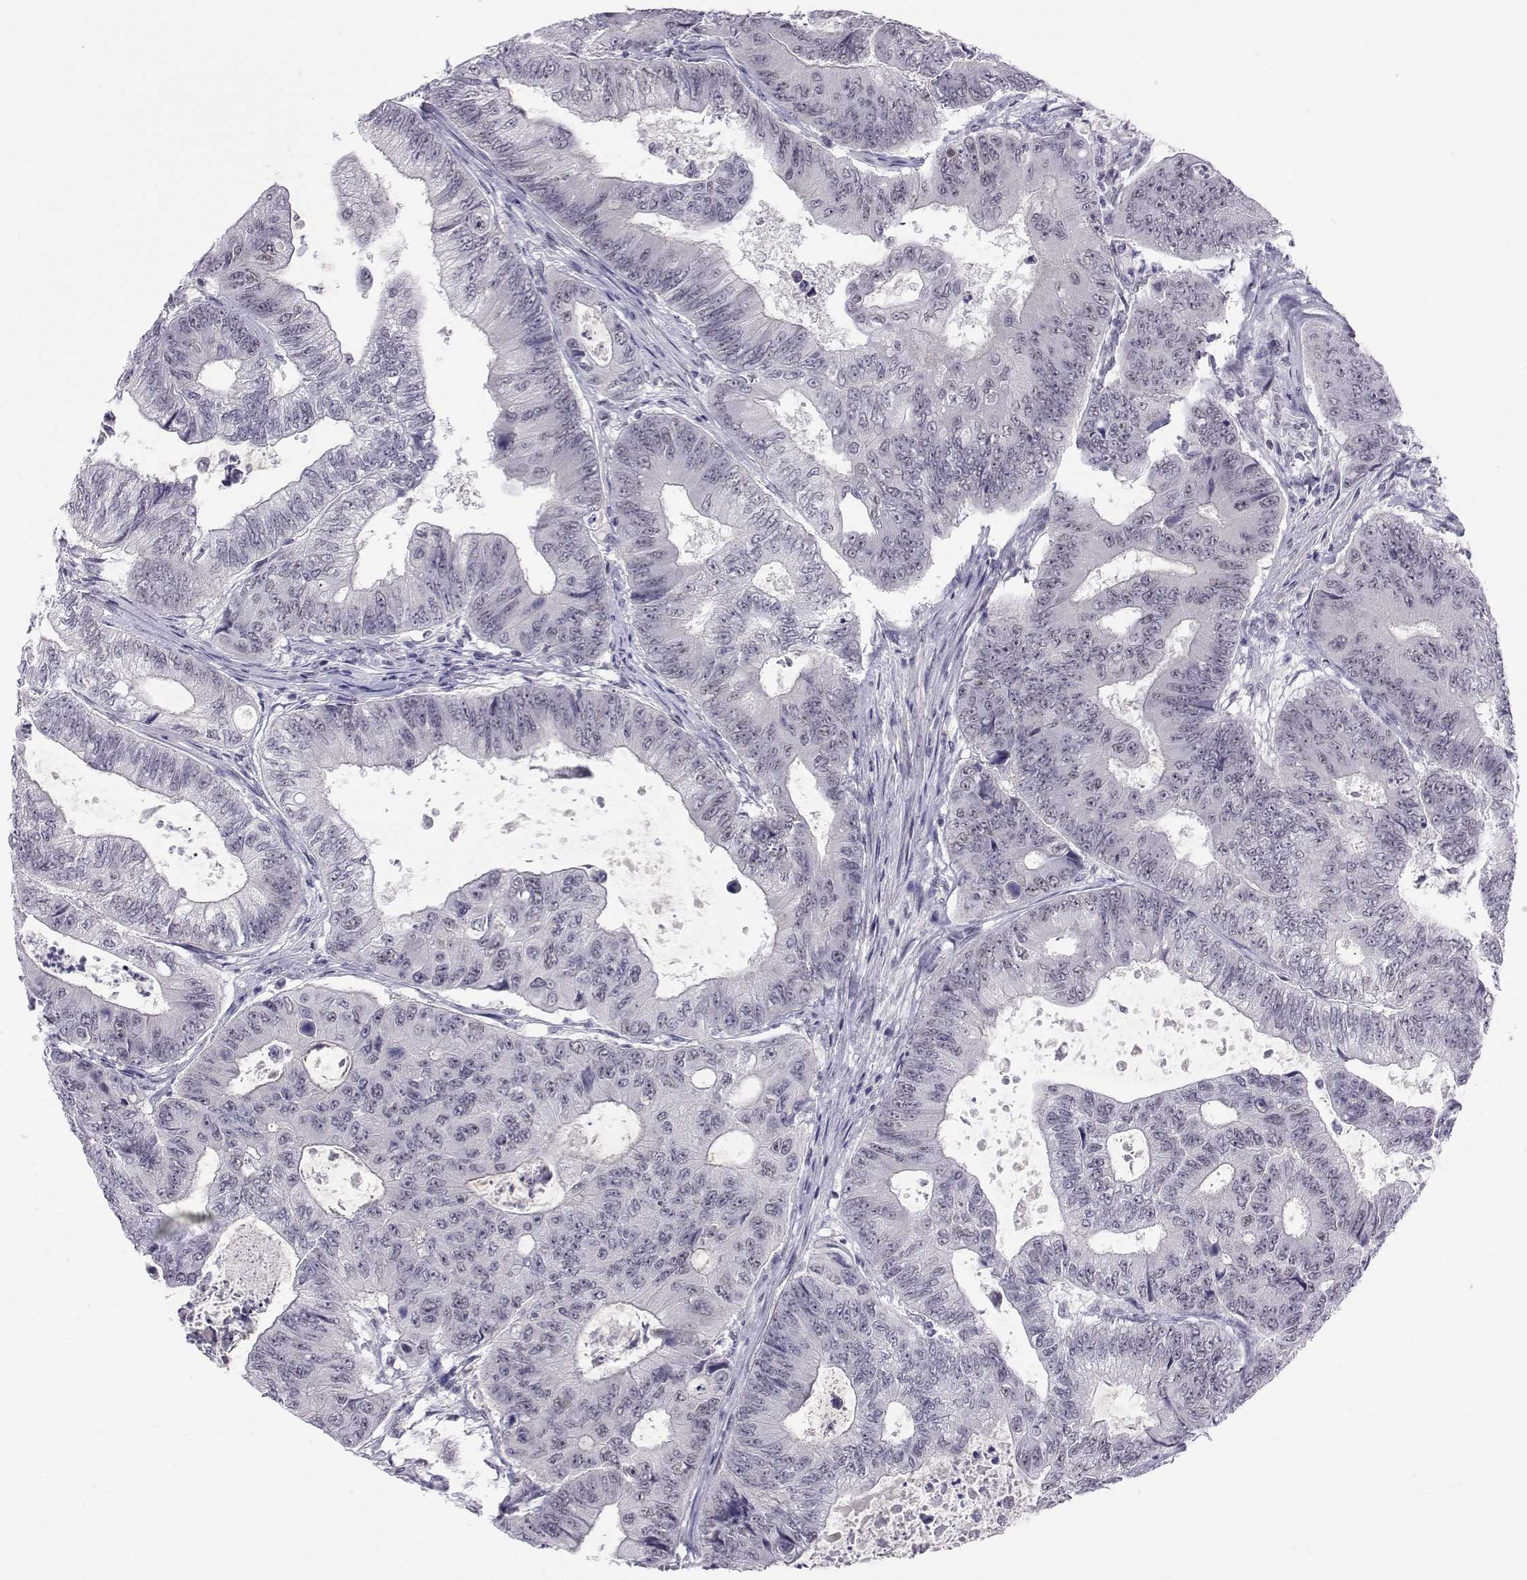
{"staining": {"intensity": "negative", "quantity": "none", "location": "none"}, "tissue": "colorectal cancer", "cell_type": "Tumor cells", "image_type": "cancer", "snomed": [{"axis": "morphology", "description": "Adenocarcinoma, NOS"}, {"axis": "topography", "description": "Colon"}], "caption": "Colorectal cancer (adenocarcinoma) was stained to show a protein in brown. There is no significant staining in tumor cells.", "gene": "MED26", "patient": {"sex": "female", "age": 48}}